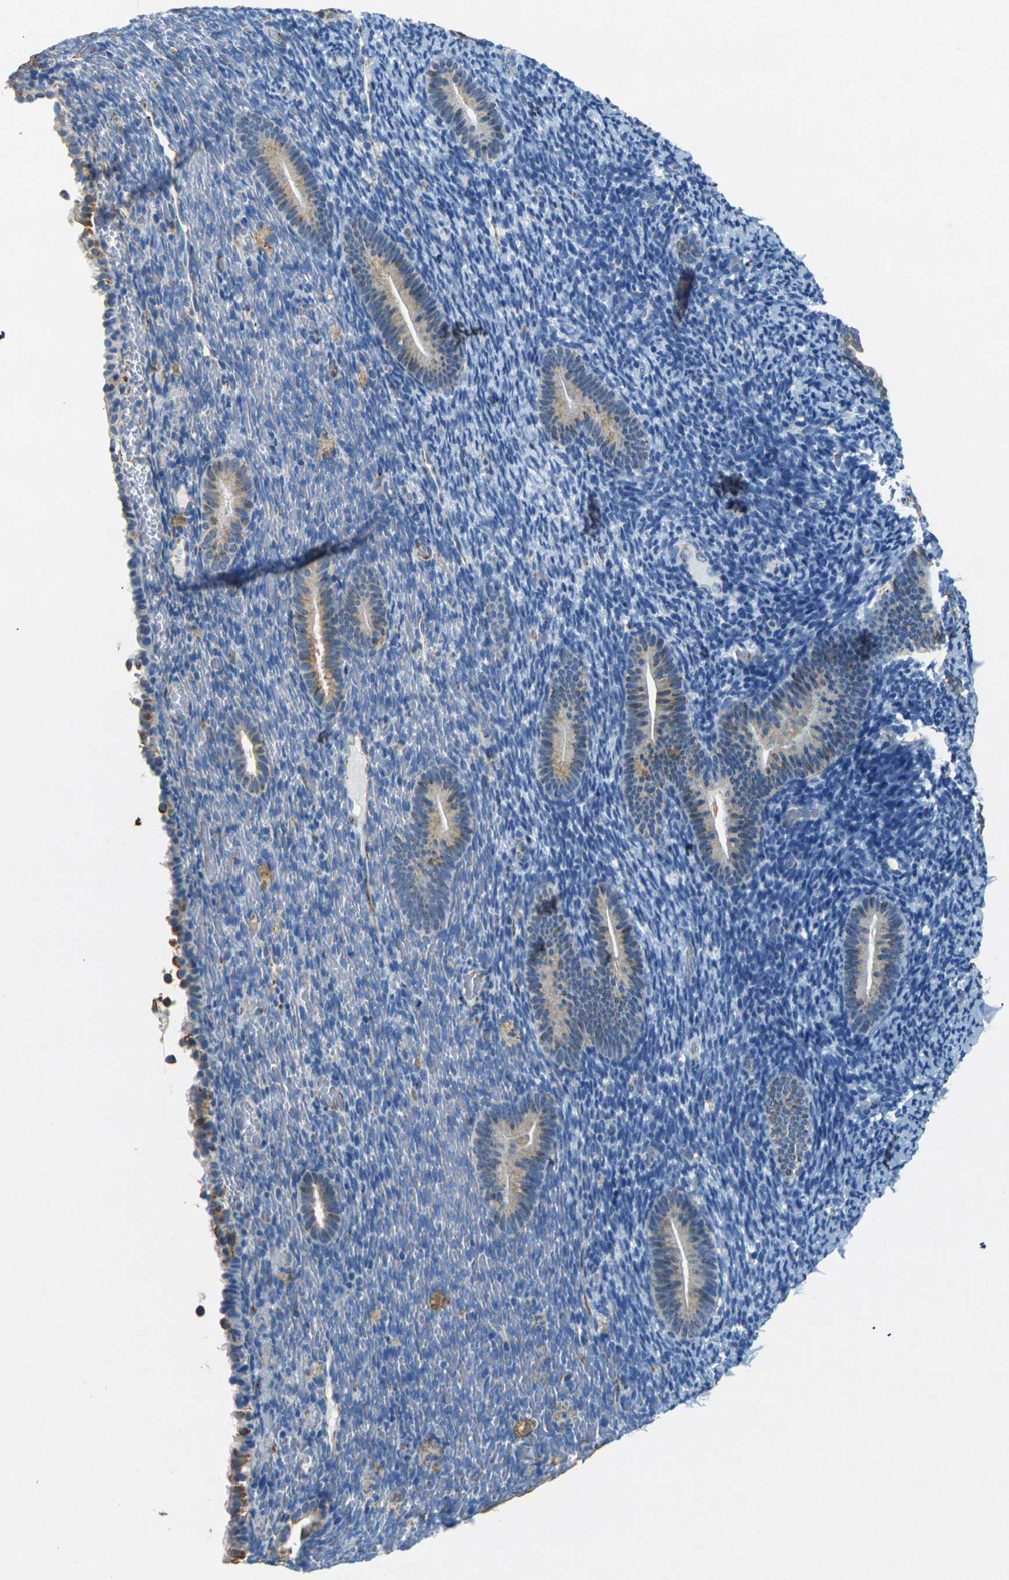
{"staining": {"intensity": "negative", "quantity": "none", "location": "none"}, "tissue": "endometrium", "cell_type": "Cells in endometrial stroma", "image_type": "normal", "snomed": [{"axis": "morphology", "description": "Normal tissue, NOS"}, {"axis": "topography", "description": "Endometrium"}], "caption": "Immunohistochemistry (IHC) of normal endometrium exhibits no expression in cells in endometrial stroma. (Immunohistochemistry (IHC), brightfield microscopy, high magnification).", "gene": "SORT1", "patient": {"sex": "female", "age": 51}}